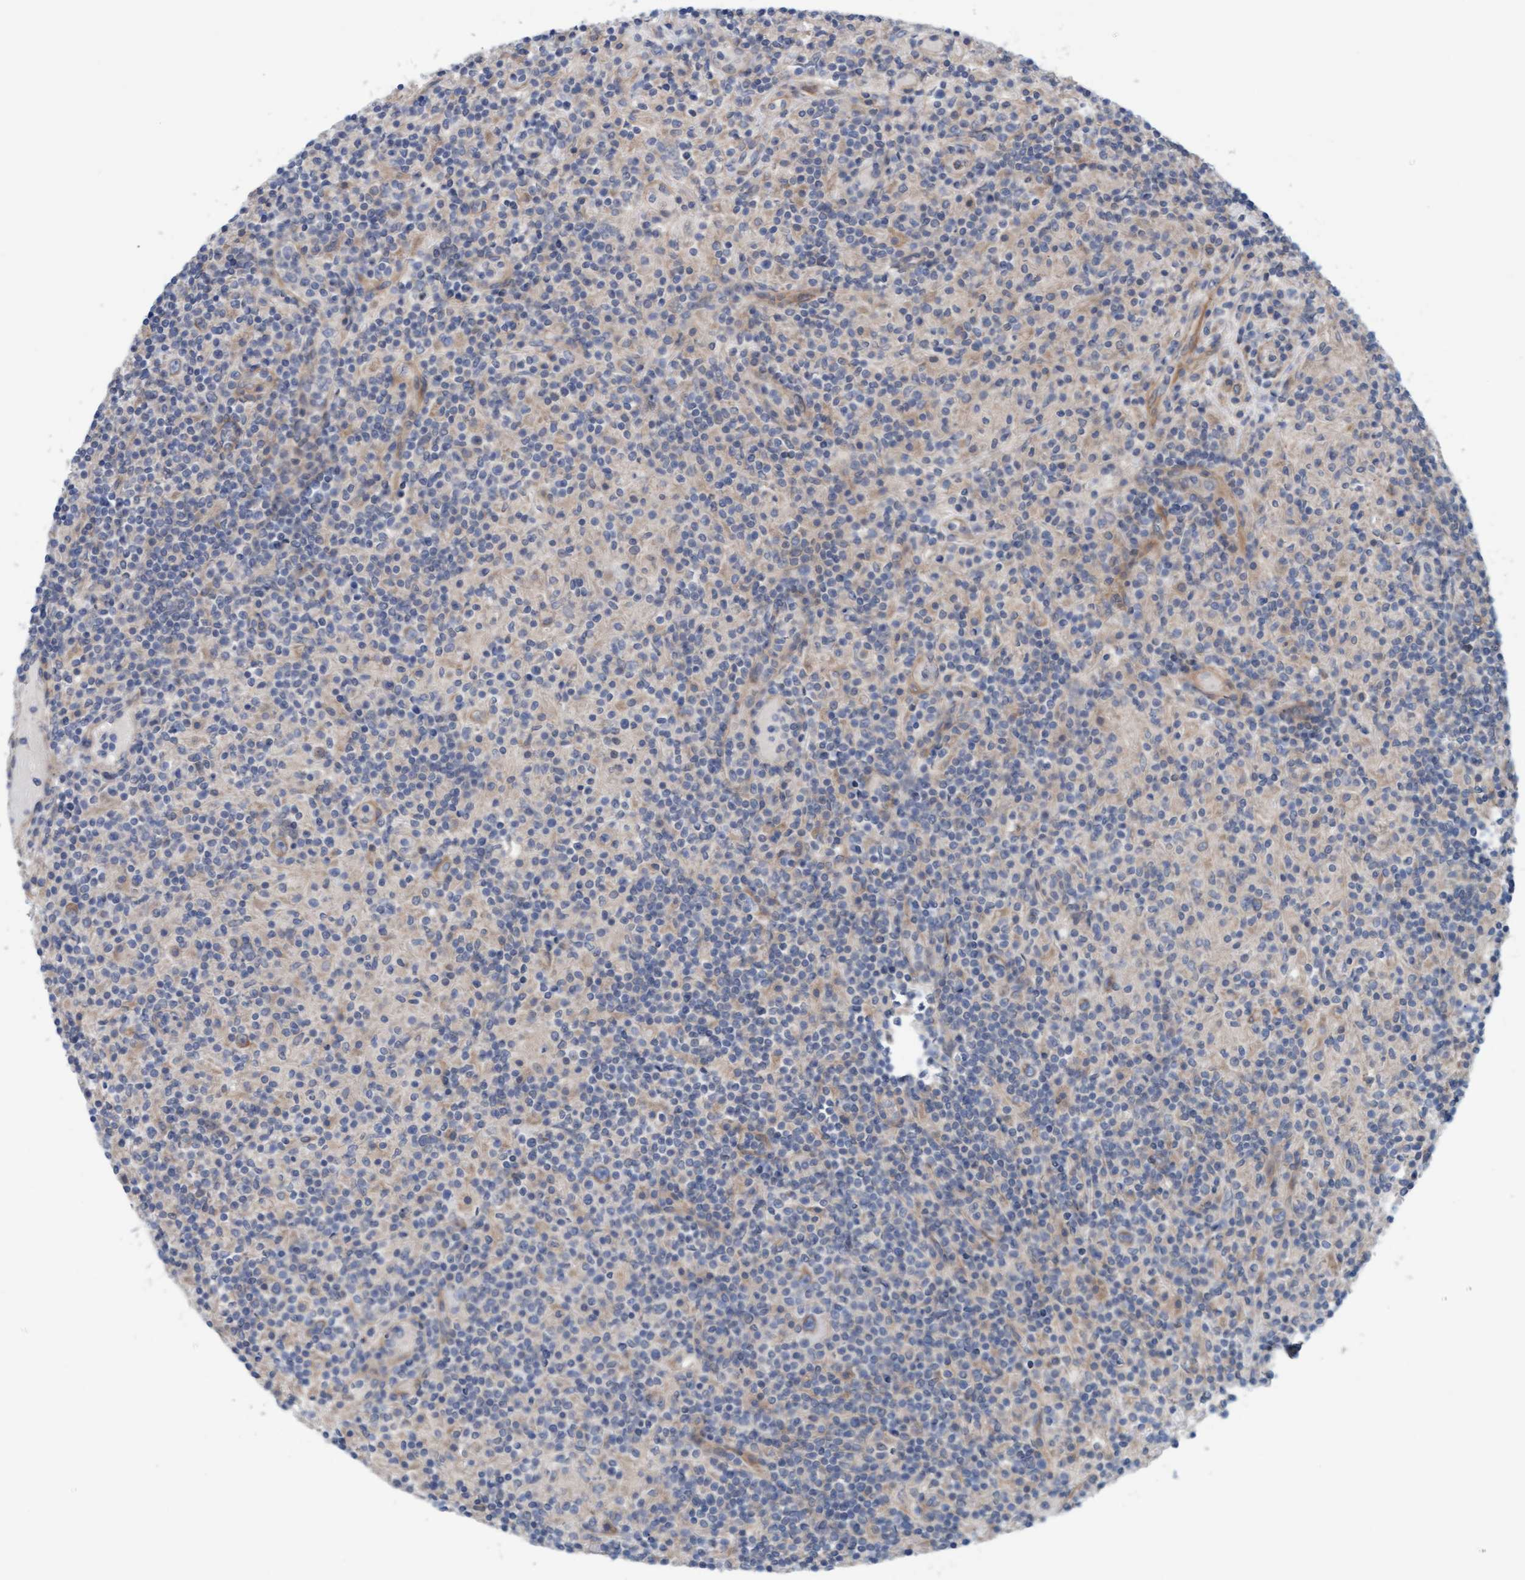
{"staining": {"intensity": "weak", "quantity": "25%-75%", "location": "cytoplasmic/membranous"}, "tissue": "lymphoma", "cell_type": "Tumor cells", "image_type": "cancer", "snomed": [{"axis": "morphology", "description": "Hodgkin's disease, NOS"}, {"axis": "topography", "description": "Lymph node"}], "caption": "DAB immunohistochemical staining of human Hodgkin's disease demonstrates weak cytoplasmic/membranous protein positivity in about 25%-75% of tumor cells.", "gene": "CDK5RAP3", "patient": {"sex": "male", "age": 70}}